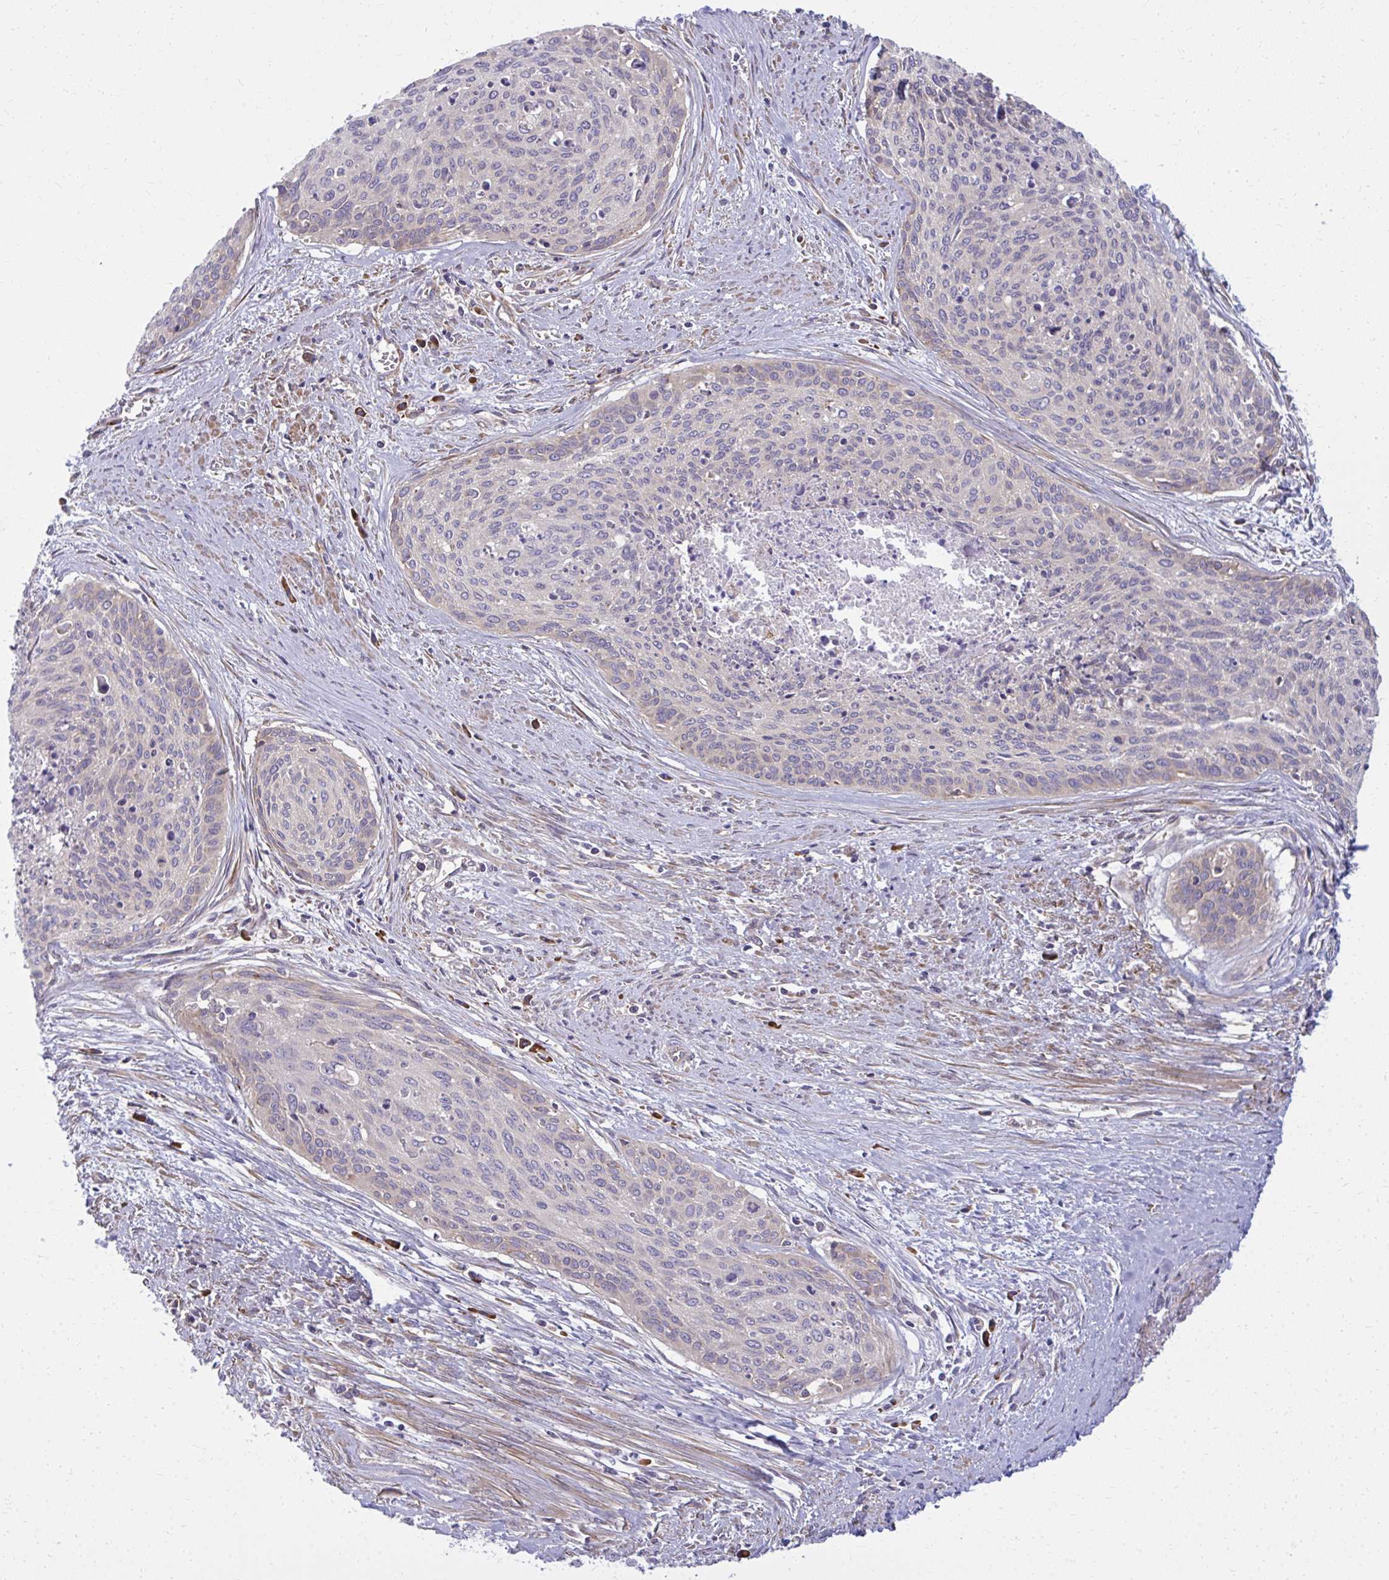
{"staining": {"intensity": "weak", "quantity": "<25%", "location": "cytoplasmic/membranous"}, "tissue": "cervical cancer", "cell_type": "Tumor cells", "image_type": "cancer", "snomed": [{"axis": "morphology", "description": "Squamous cell carcinoma, NOS"}, {"axis": "topography", "description": "Cervix"}], "caption": "Cervical squamous cell carcinoma was stained to show a protein in brown. There is no significant expression in tumor cells.", "gene": "CEMP1", "patient": {"sex": "female", "age": 55}}